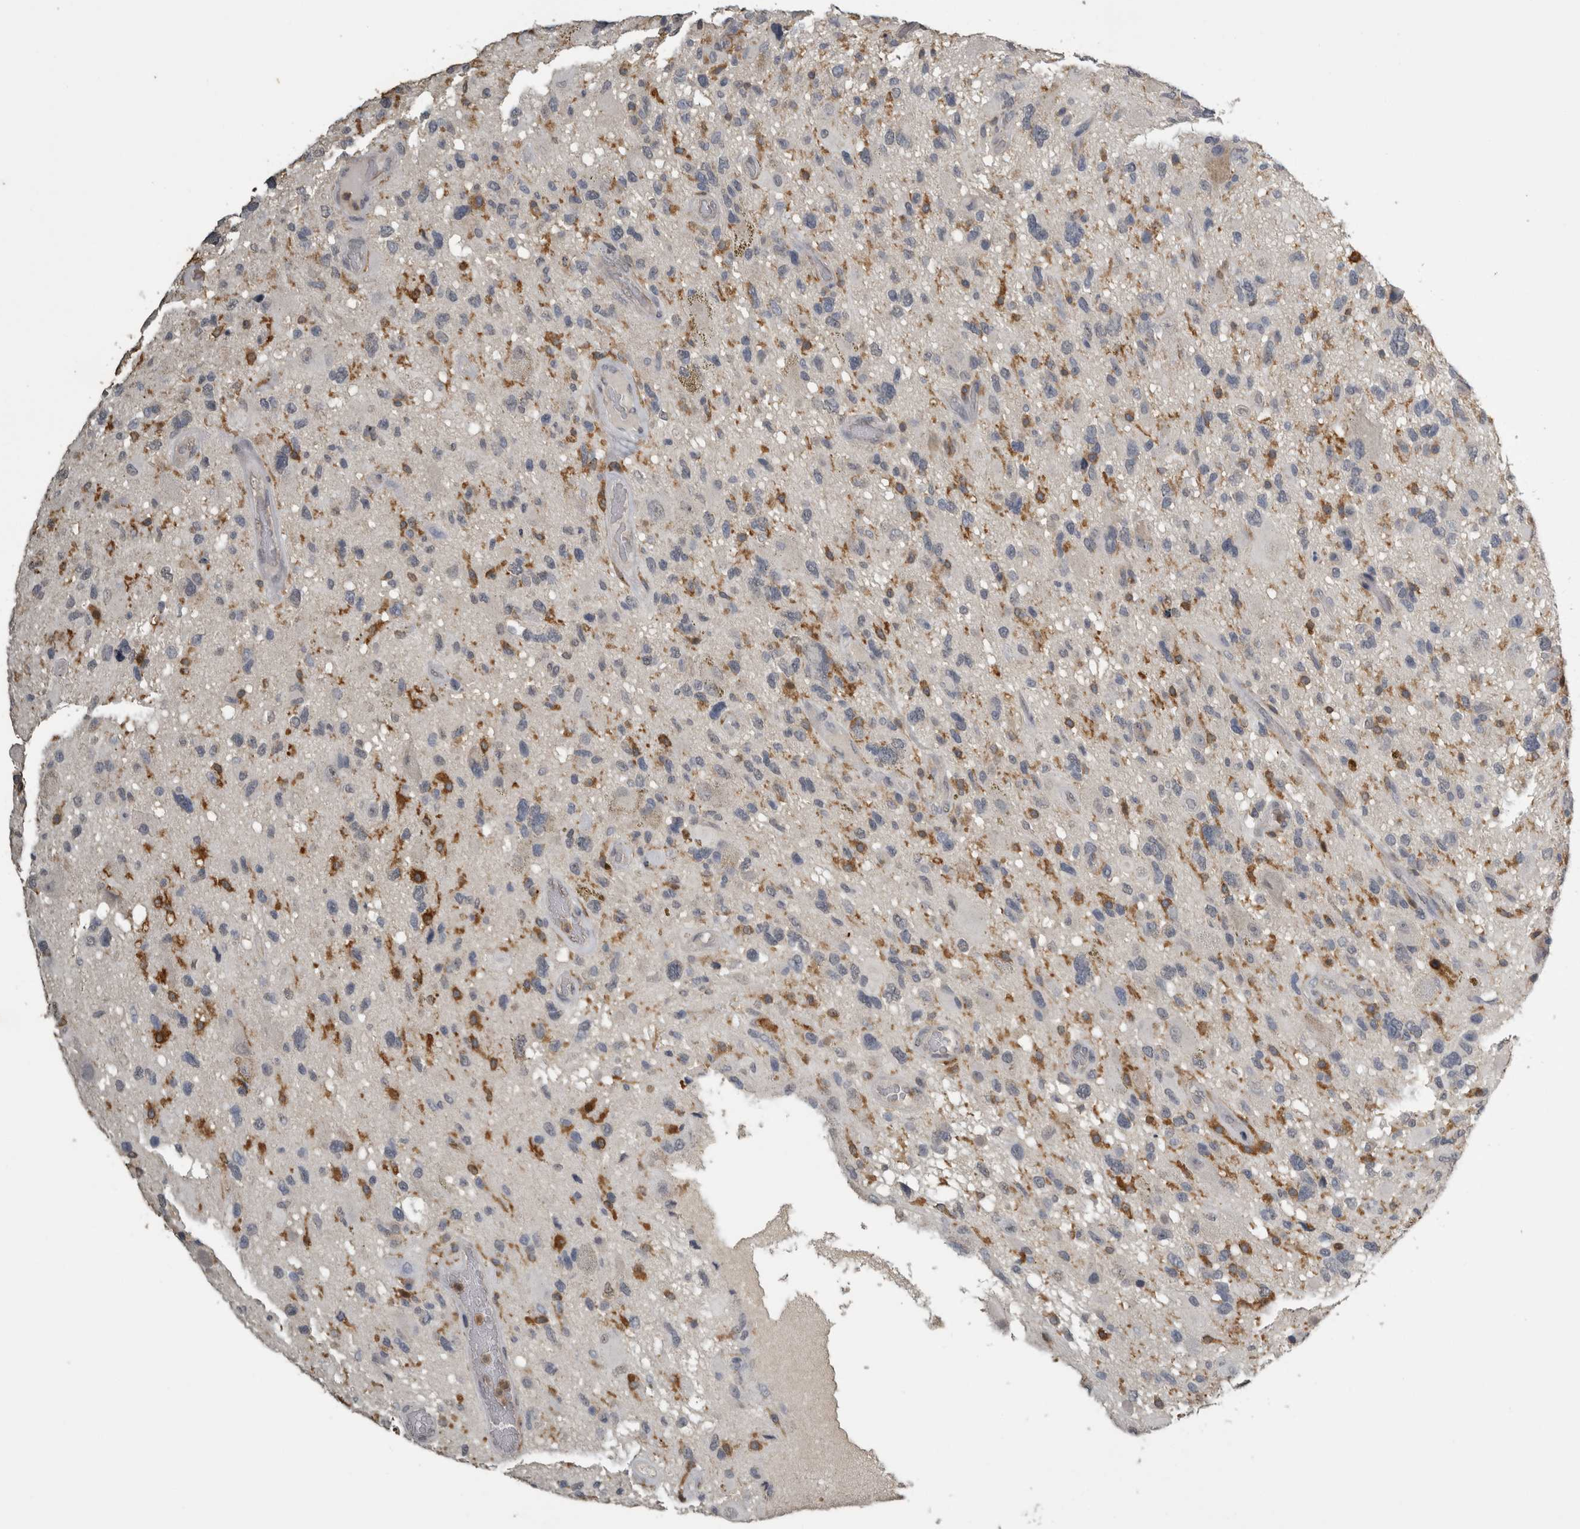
{"staining": {"intensity": "negative", "quantity": "none", "location": "none"}, "tissue": "glioma", "cell_type": "Tumor cells", "image_type": "cancer", "snomed": [{"axis": "morphology", "description": "Glioma, malignant, High grade"}, {"axis": "topography", "description": "Brain"}], "caption": "Immunohistochemical staining of malignant high-grade glioma shows no significant expression in tumor cells.", "gene": "PIK3AP1", "patient": {"sex": "male", "age": 33}}